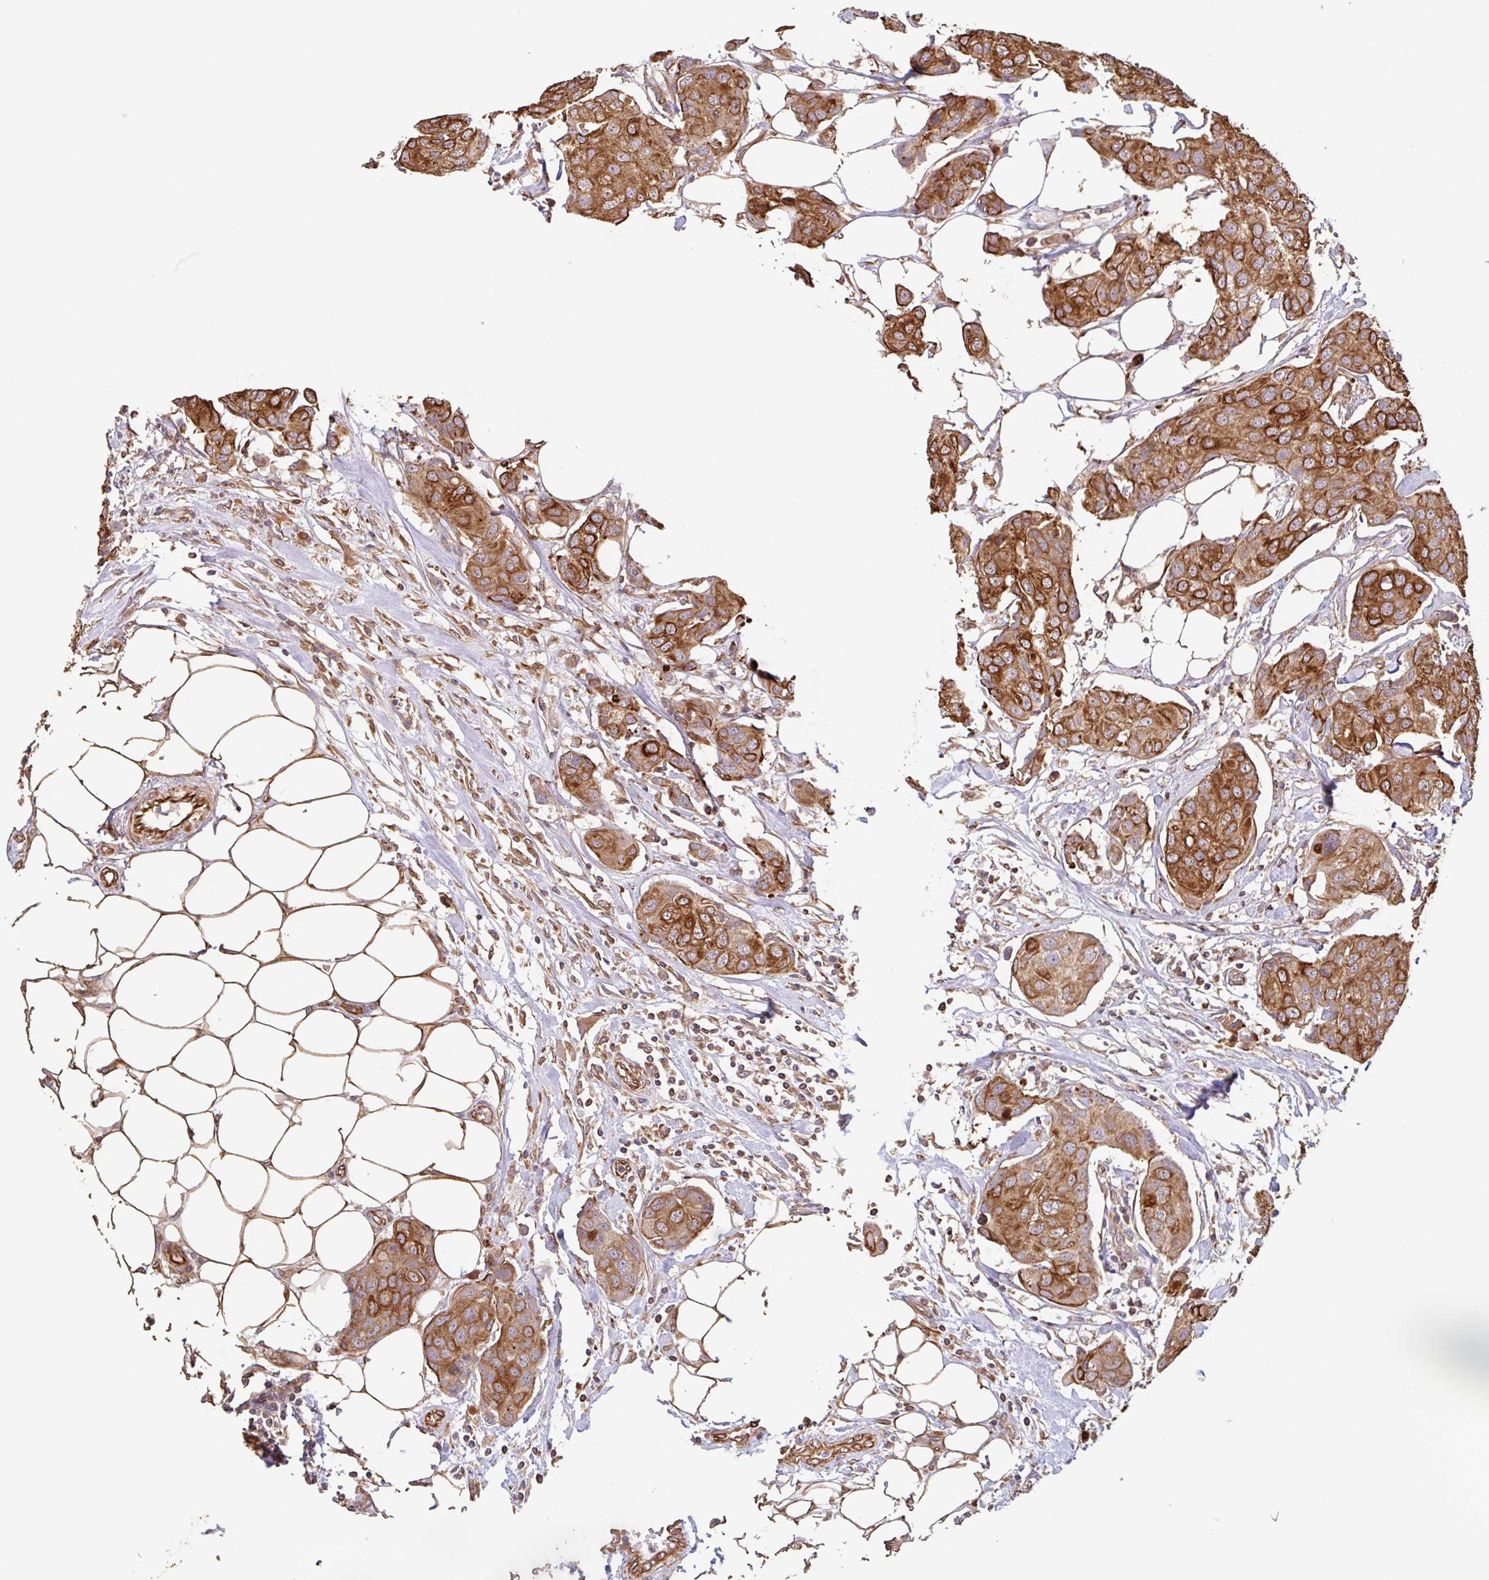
{"staining": {"intensity": "strong", "quantity": ">75%", "location": "cytoplasmic/membranous"}, "tissue": "breast cancer", "cell_type": "Tumor cells", "image_type": "cancer", "snomed": [{"axis": "morphology", "description": "Duct carcinoma"}, {"axis": "topography", "description": "Breast"}, {"axis": "topography", "description": "Lymph node"}], "caption": "Tumor cells display strong cytoplasmic/membranous staining in approximately >75% of cells in breast intraductal carcinoma. The protein is stained brown, and the nuclei are stained in blue (DAB (3,3'-diaminobenzidine) IHC with brightfield microscopy, high magnification).", "gene": "ZNF790", "patient": {"sex": "female", "age": 80}}